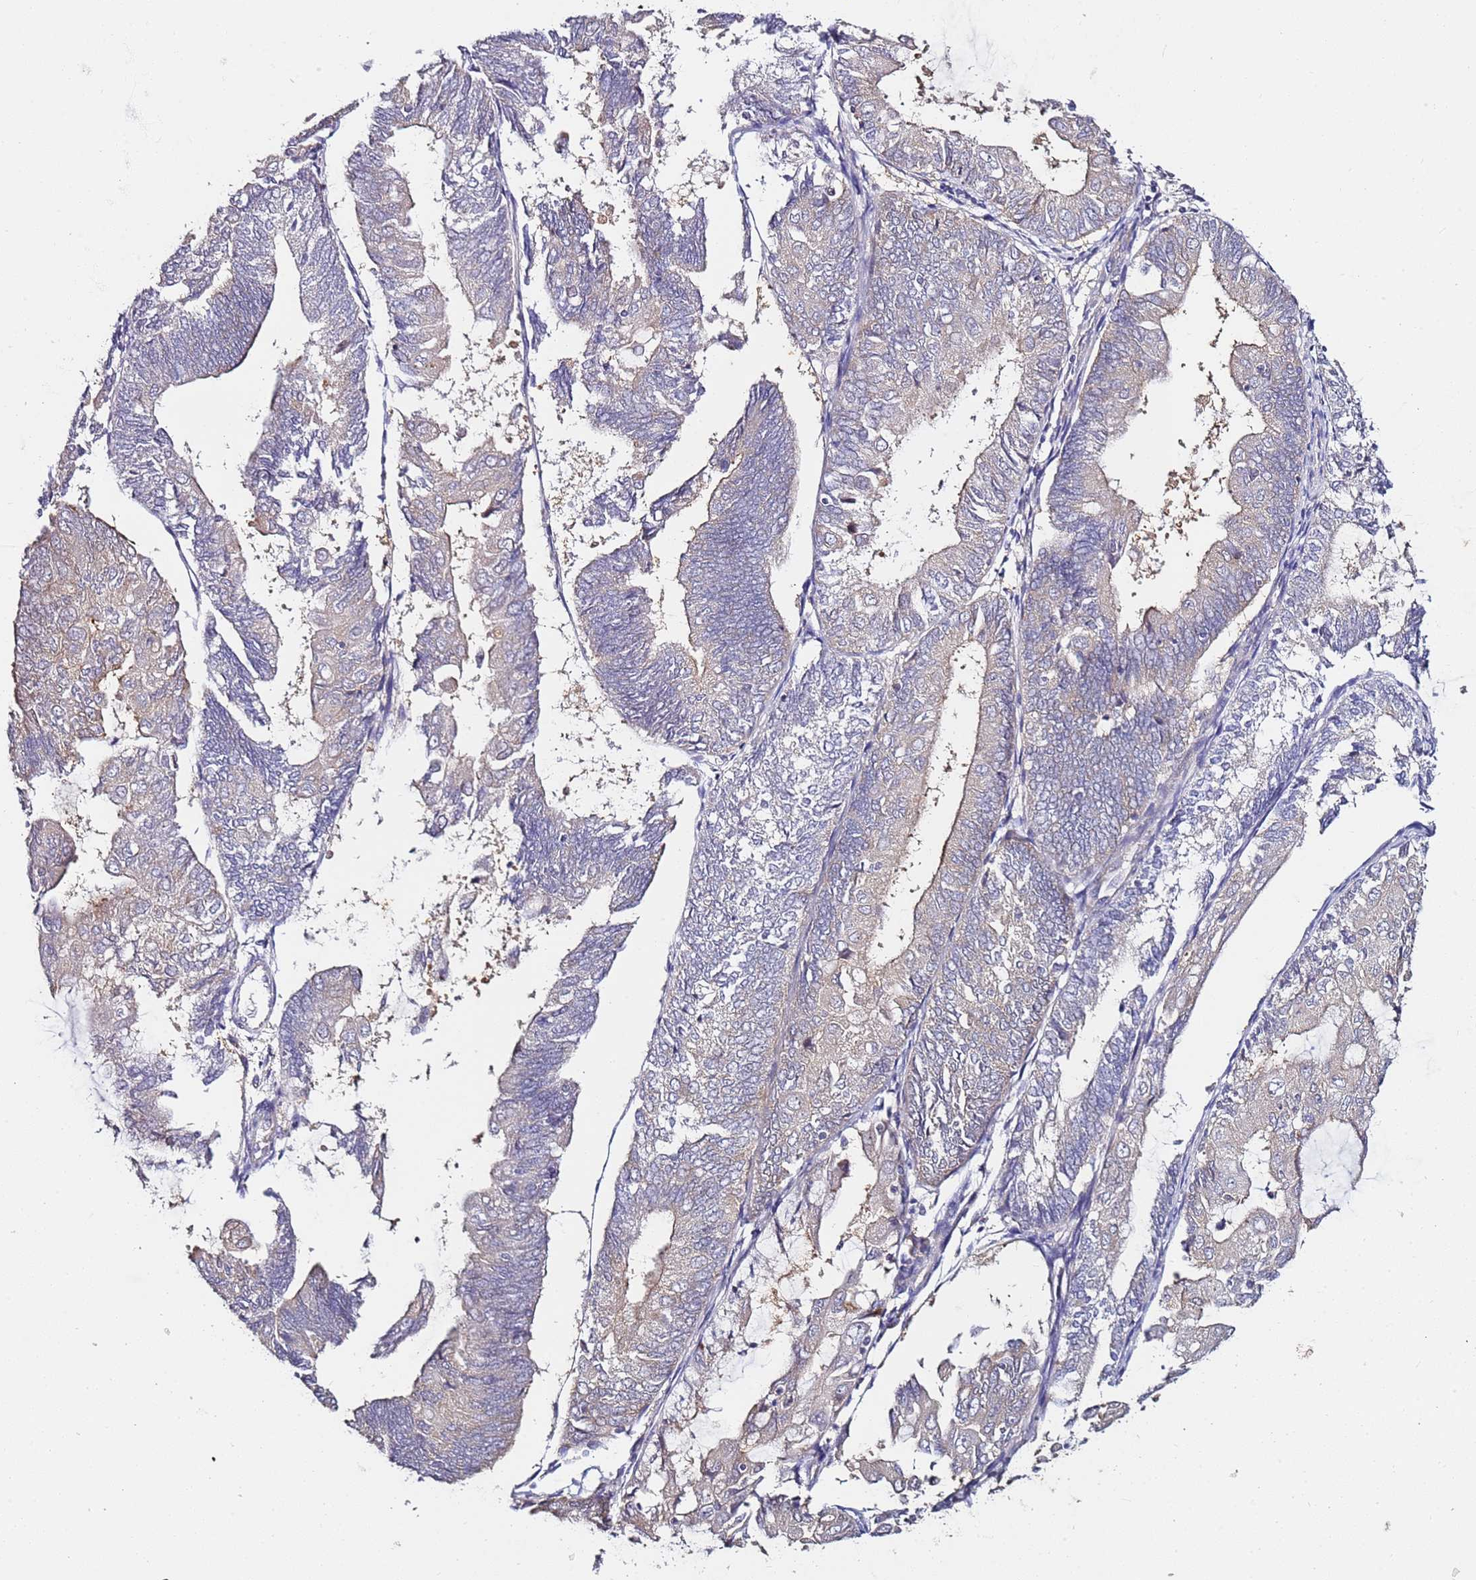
{"staining": {"intensity": "negative", "quantity": "none", "location": "none"}, "tissue": "endometrial cancer", "cell_type": "Tumor cells", "image_type": "cancer", "snomed": [{"axis": "morphology", "description": "Adenocarcinoma, NOS"}, {"axis": "topography", "description": "Endometrium"}], "caption": "Immunohistochemistry of human endometrial cancer displays no expression in tumor cells.", "gene": "SRRM5", "patient": {"sex": "female", "age": 81}}